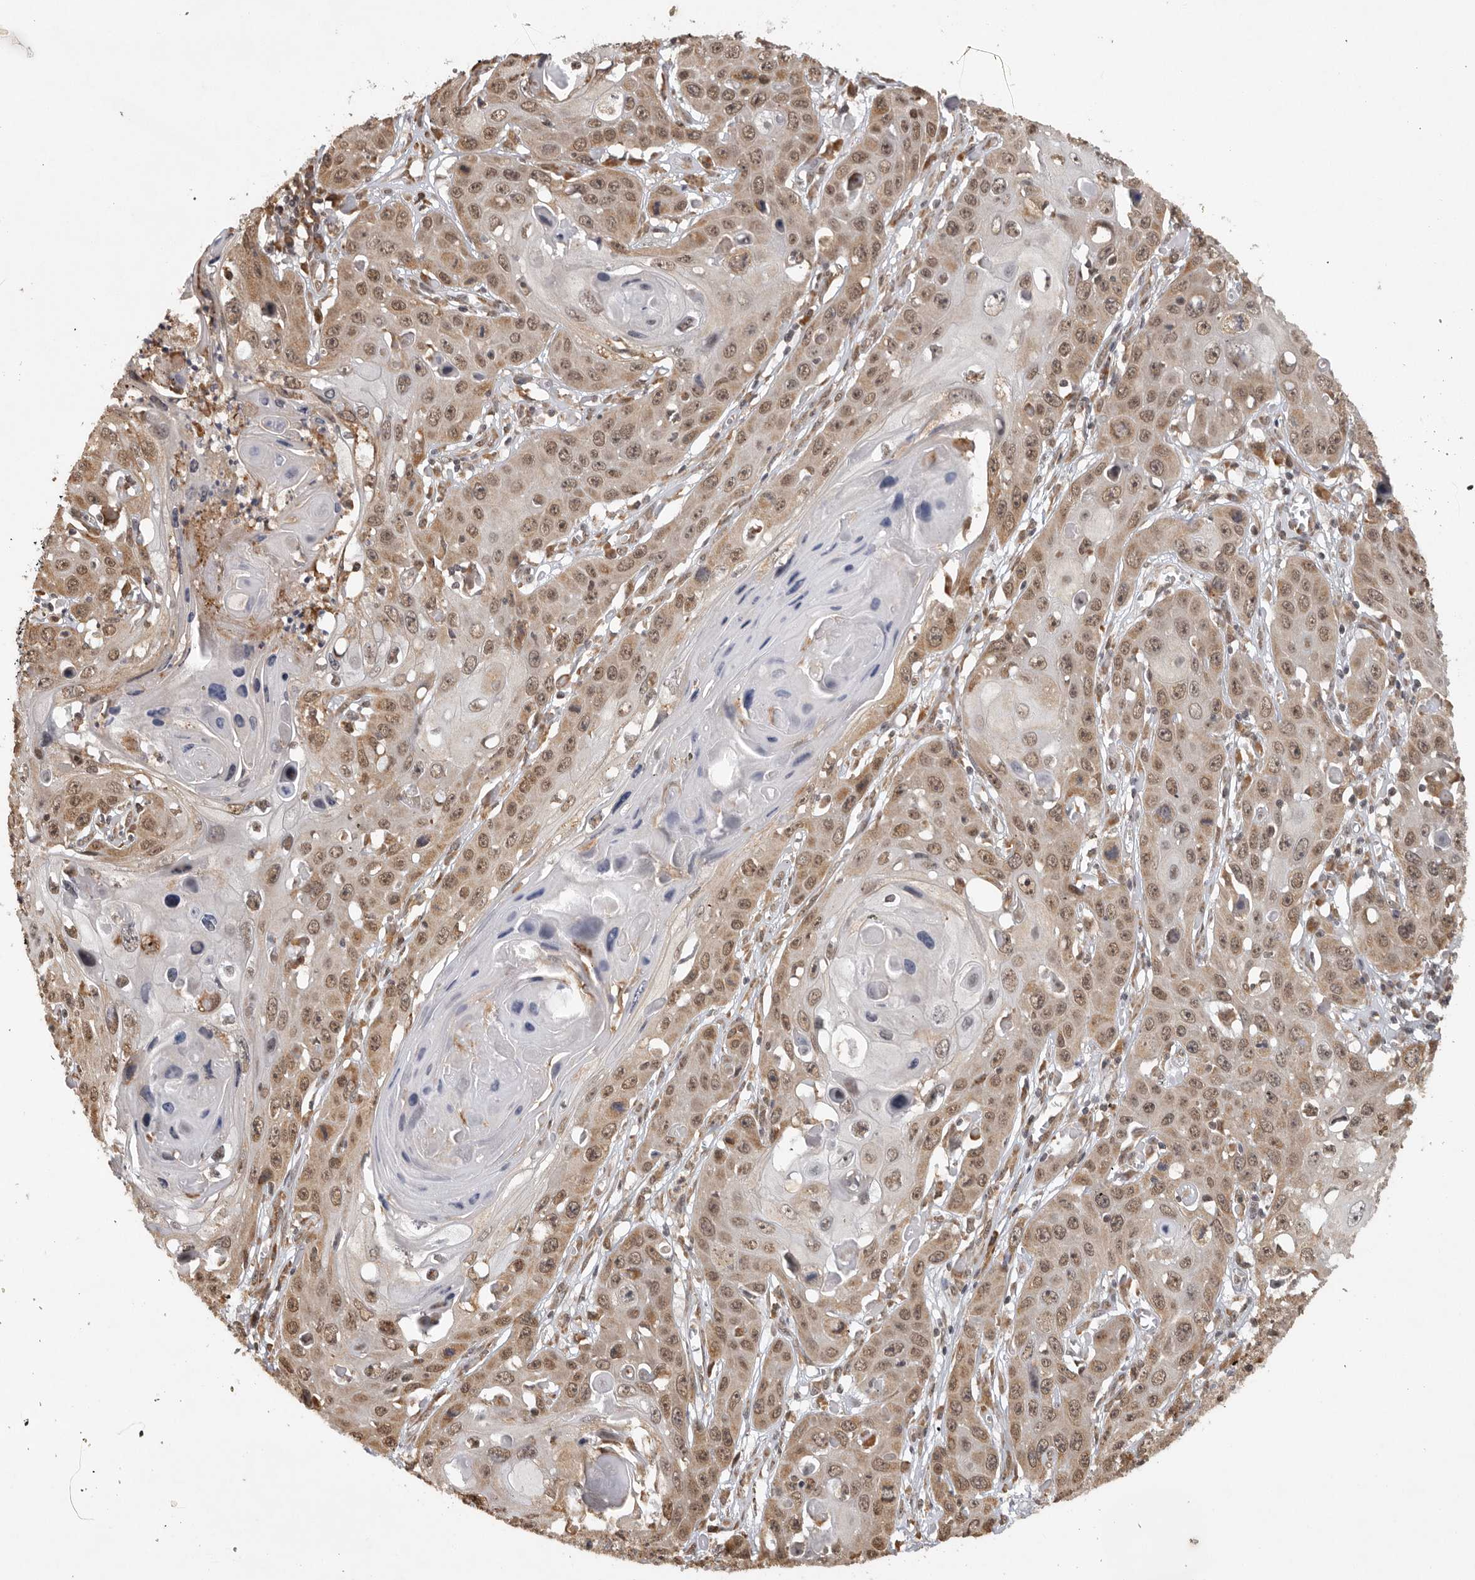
{"staining": {"intensity": "moderate", "quantity": ">75%", "location": "cytoplasmic/membranous,nuclear"}, "tissue": "skin cancer", "cell_type": "Tumor cells", "image_type": "cancer", "snomed": [{"axis": "morphology", "description": "Squamous cell carcinoma, NOS"}, {"axis": "topography", "description": "Skin"}], "caption": "Immunohistochemical staining of skin squamous cell carcinoma displays medium levels of moderate cytoplasmic/membranous and nuclear protein positivity in about >75% of tumor cells.", "gene": "ZNF83", "patient": {"sex": "male", "age": 55}}